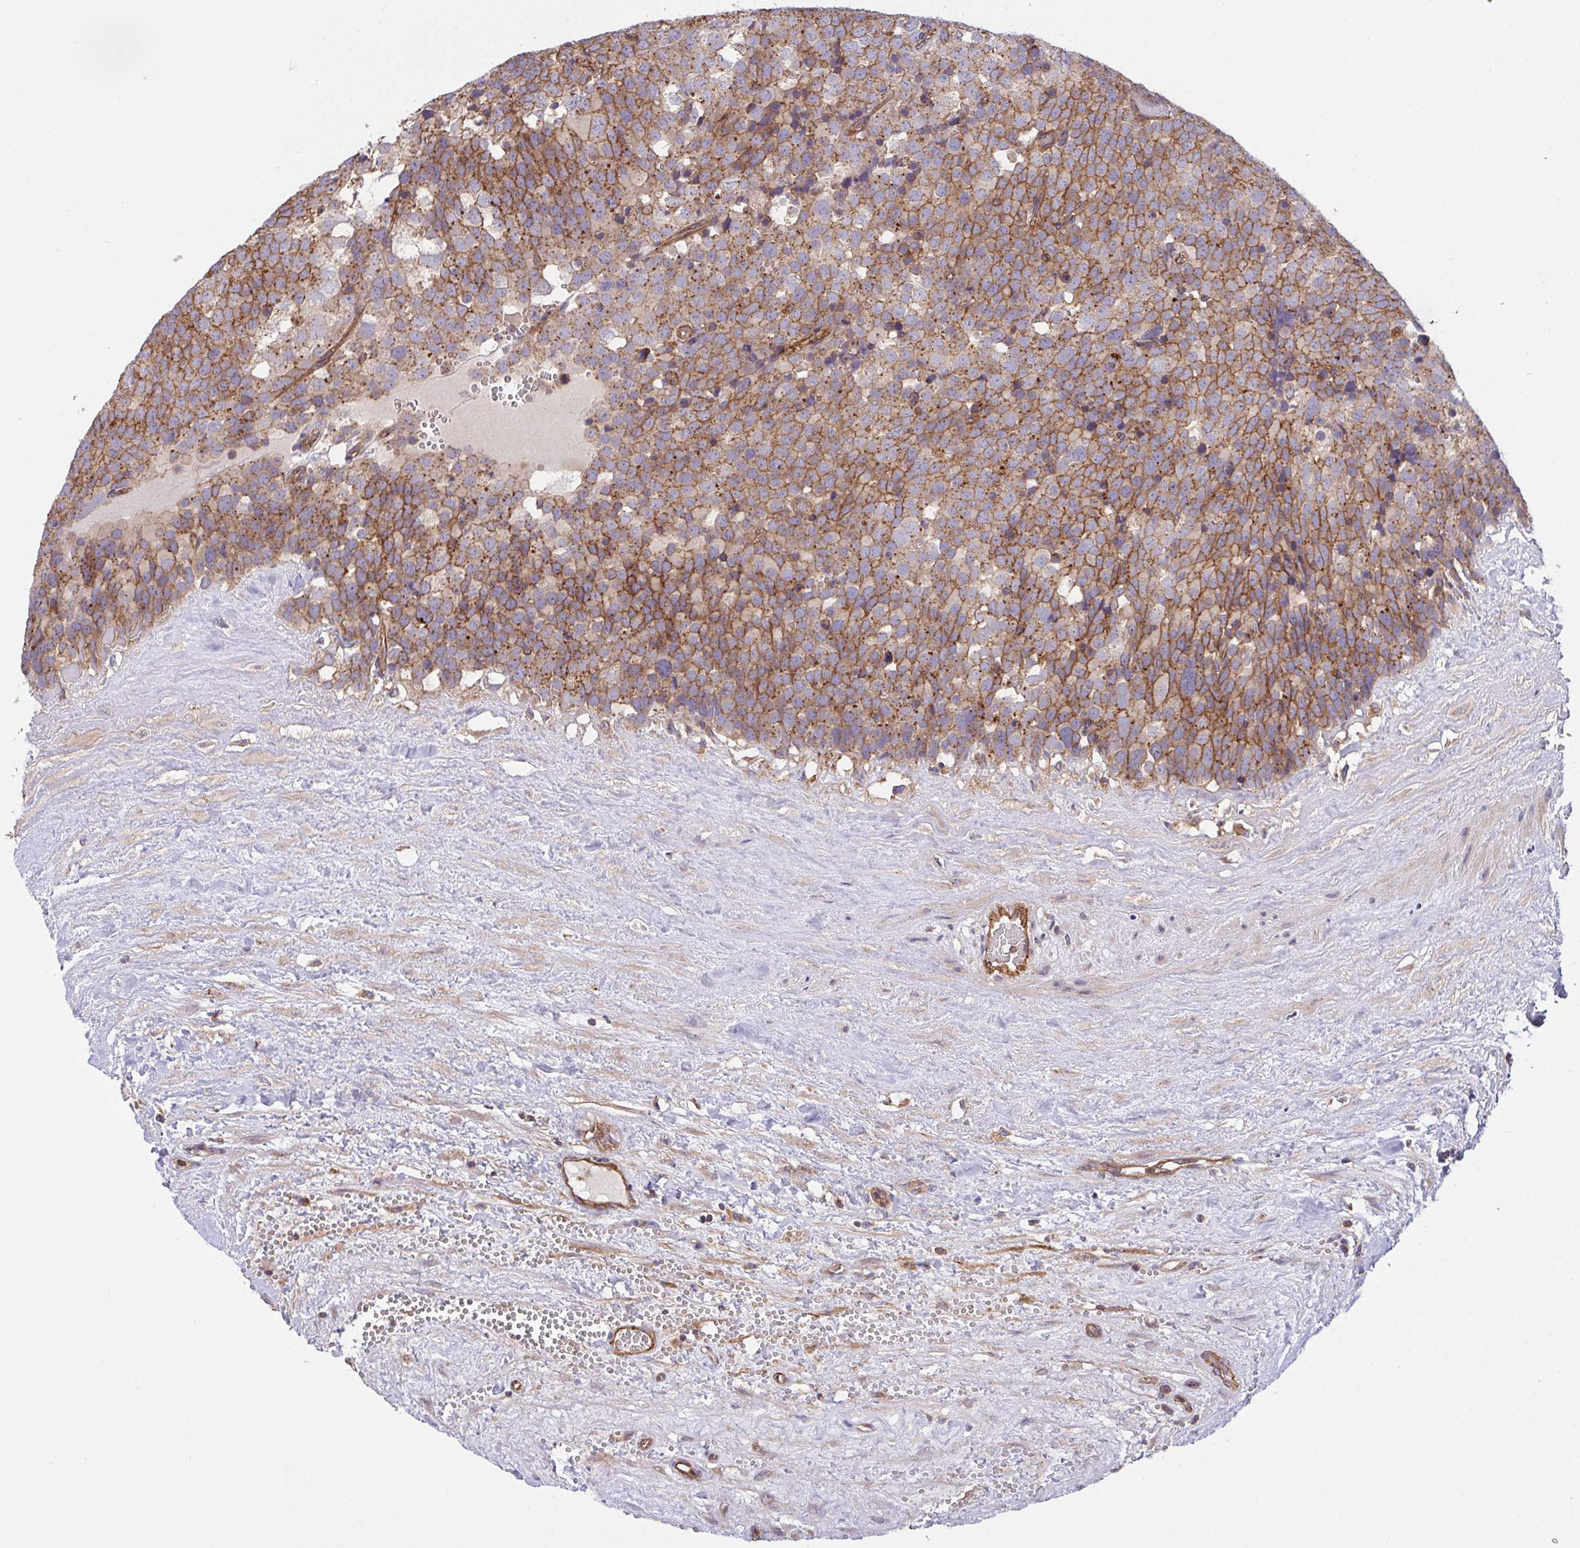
{"staining": {"intensity": "moderate", "quantity": ">75%", "location": "cytoplasmic/membranous"}, "tissue": "testis cancer", "cell_type": "Tumor cells", "image_type": "cancer", "snomed": [{"axis": "morphology", "description": "Seminoma, NOS"}, {"axis": "topography", "description": "Testis"}], "caption": "A micrograph of human seminoma (testis) stained for a protein demonstrates moderate cytoplasmic/membranous brown staining in tumor cells.", "gene": "C4orf36", "patient": {"sex": "male", "age": 71}}